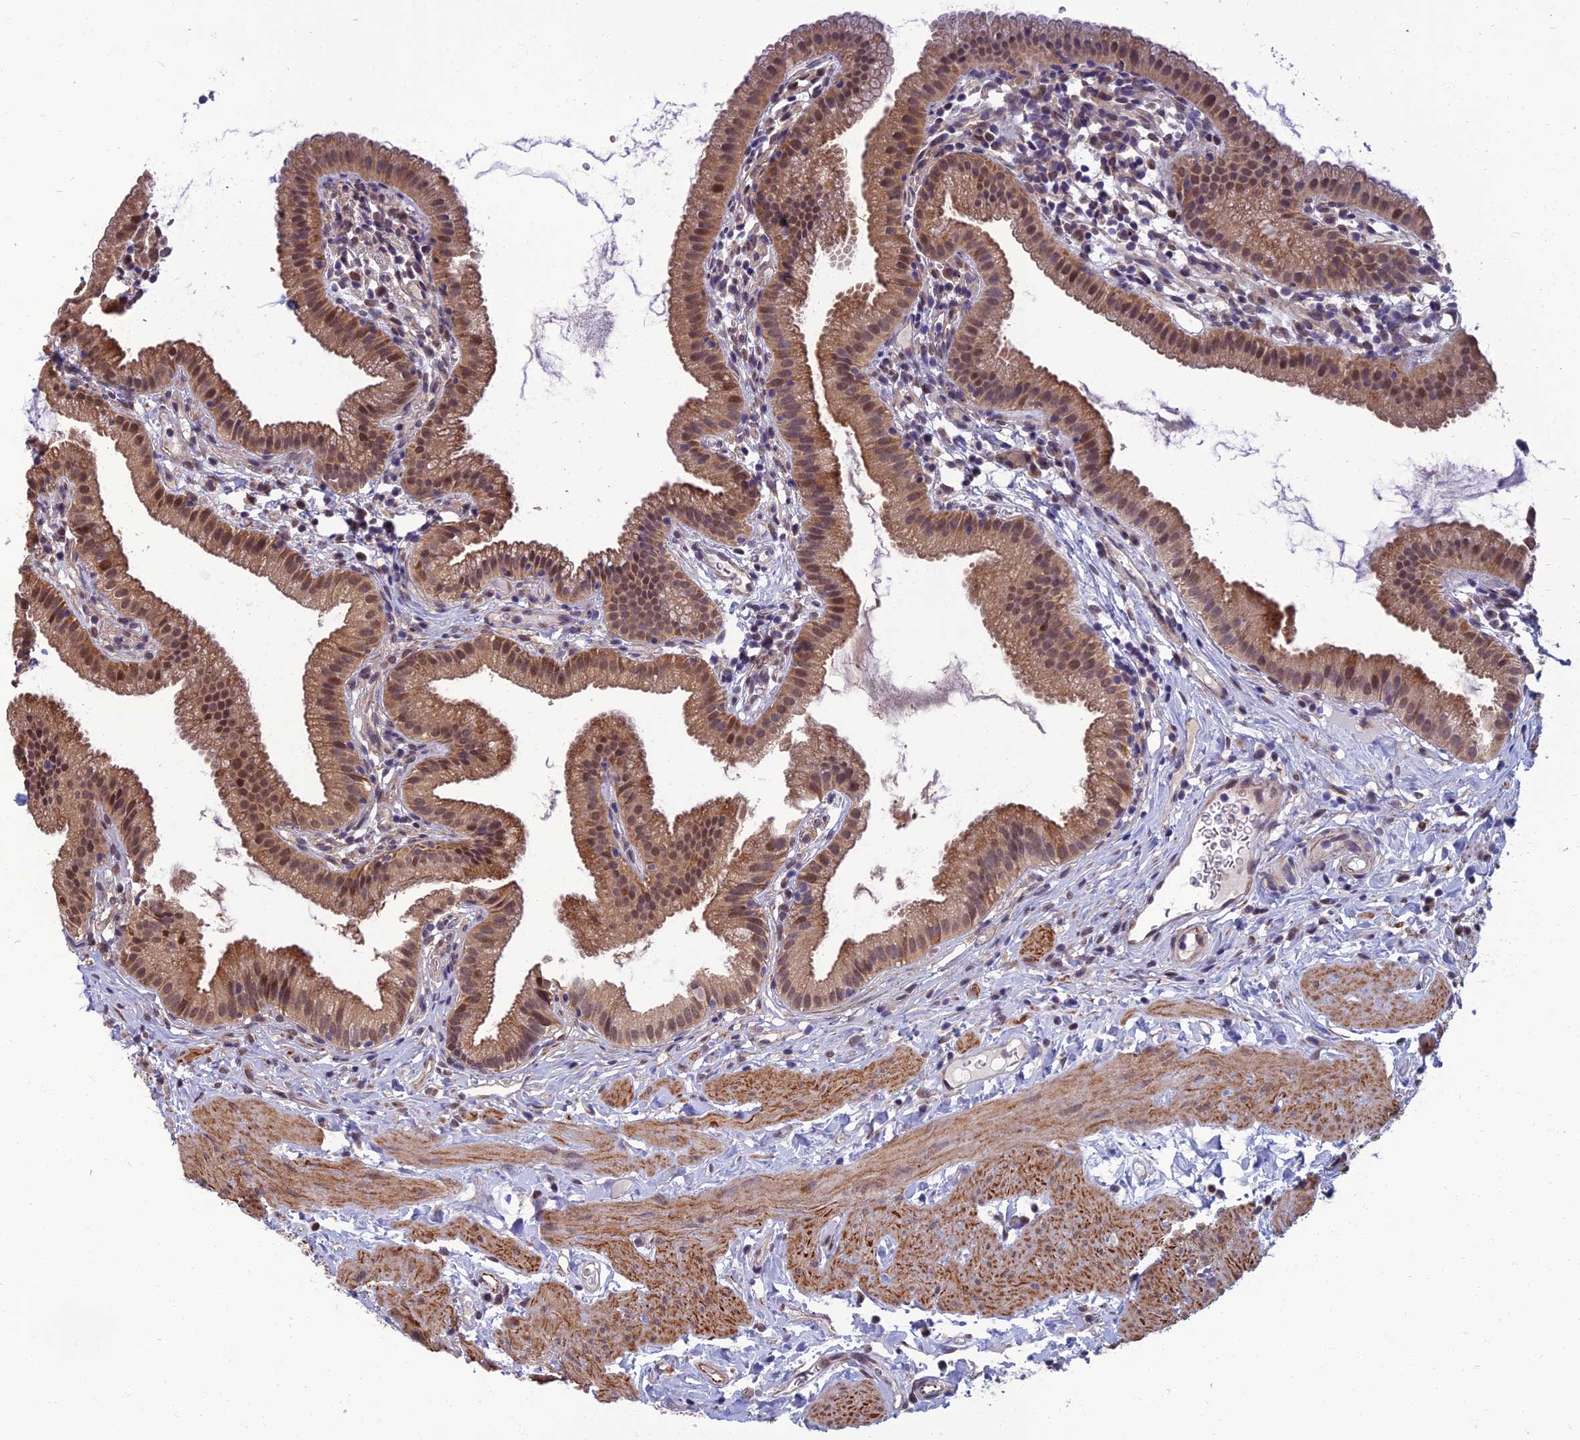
{"staining": {"intensity": "moderate", "quantity": ">75%", "location": "cytoplasmic/membranous,nuclear"}, "tissue": "gallbladder", "cell_type": "Glandular cells", "image_type": "normal", "snomed": [{"axis": "morphology", "description": "Normal tissue, NOS"}, {"axis": "topography", "description": "Gallbladder"}], "caption": "Glandular cells show medium levels of moderate cytoplasmic/membranous,nuclear expression in about >75% of cells in benign human gallbladder. The staining is performed using DAB brown chromogen to label protein expression. The nuclei are counter-stained blue using hematoxylin.", "gene": "NR4A3", "patient": {"sex": "female", "age": 46}}